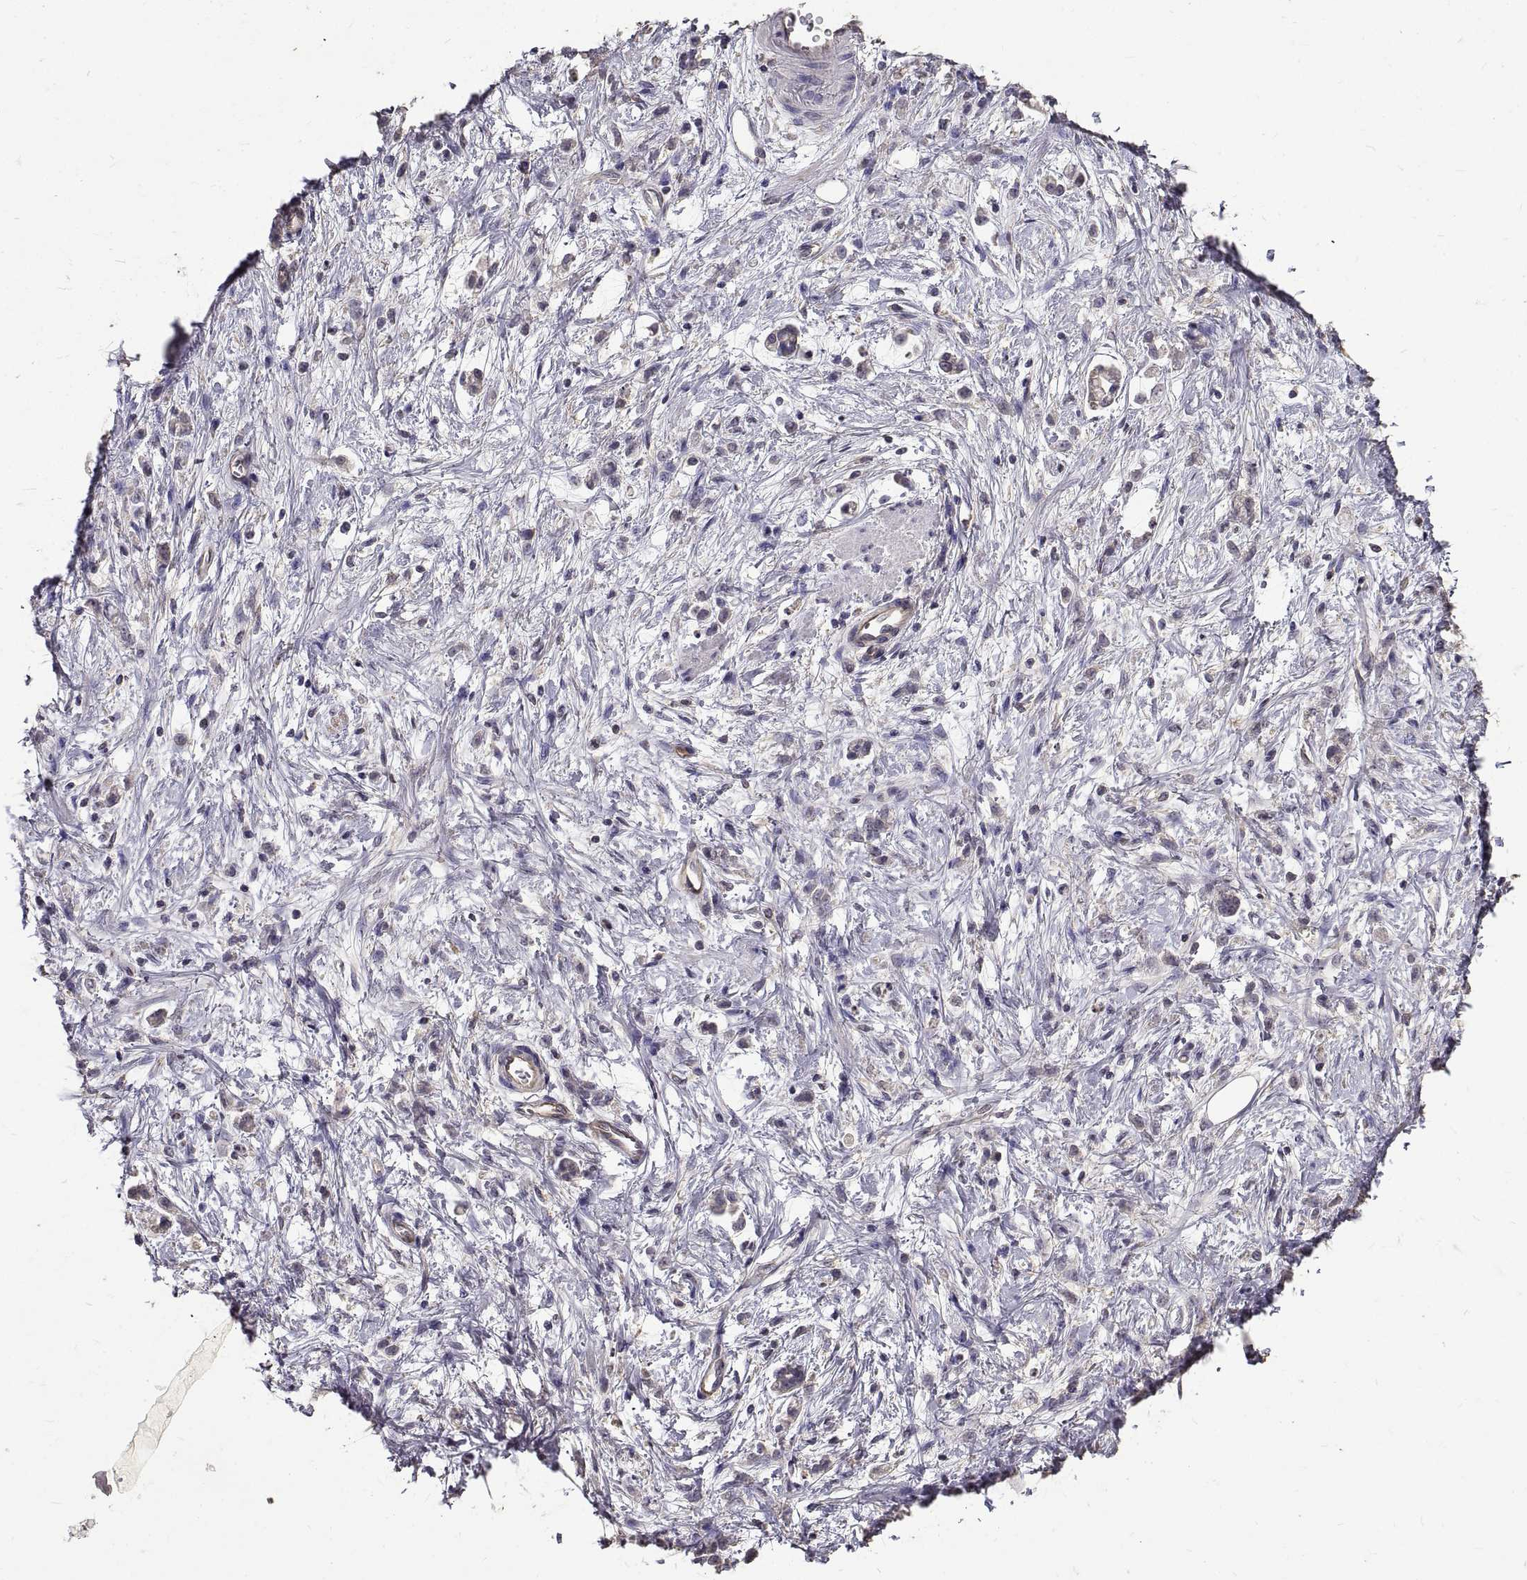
{"staining": {"intensity": "negative", "quantity": "none", "location": "none"}, "tissue": "stomach cancer", "cell_type": "Tumor cells", "image_type": "cancer", "snomed": [{"axis": "morphology", "description": "Adenocarcinoma, NOS"}, {"axis": "topography", "description": "Stomach"}], "caption": "Immunohistochemical staining of stomach cancer shows no significant staining in tumor cells.", "gene": "PEA15", "patient": {"sex": "female", "age": 60}}